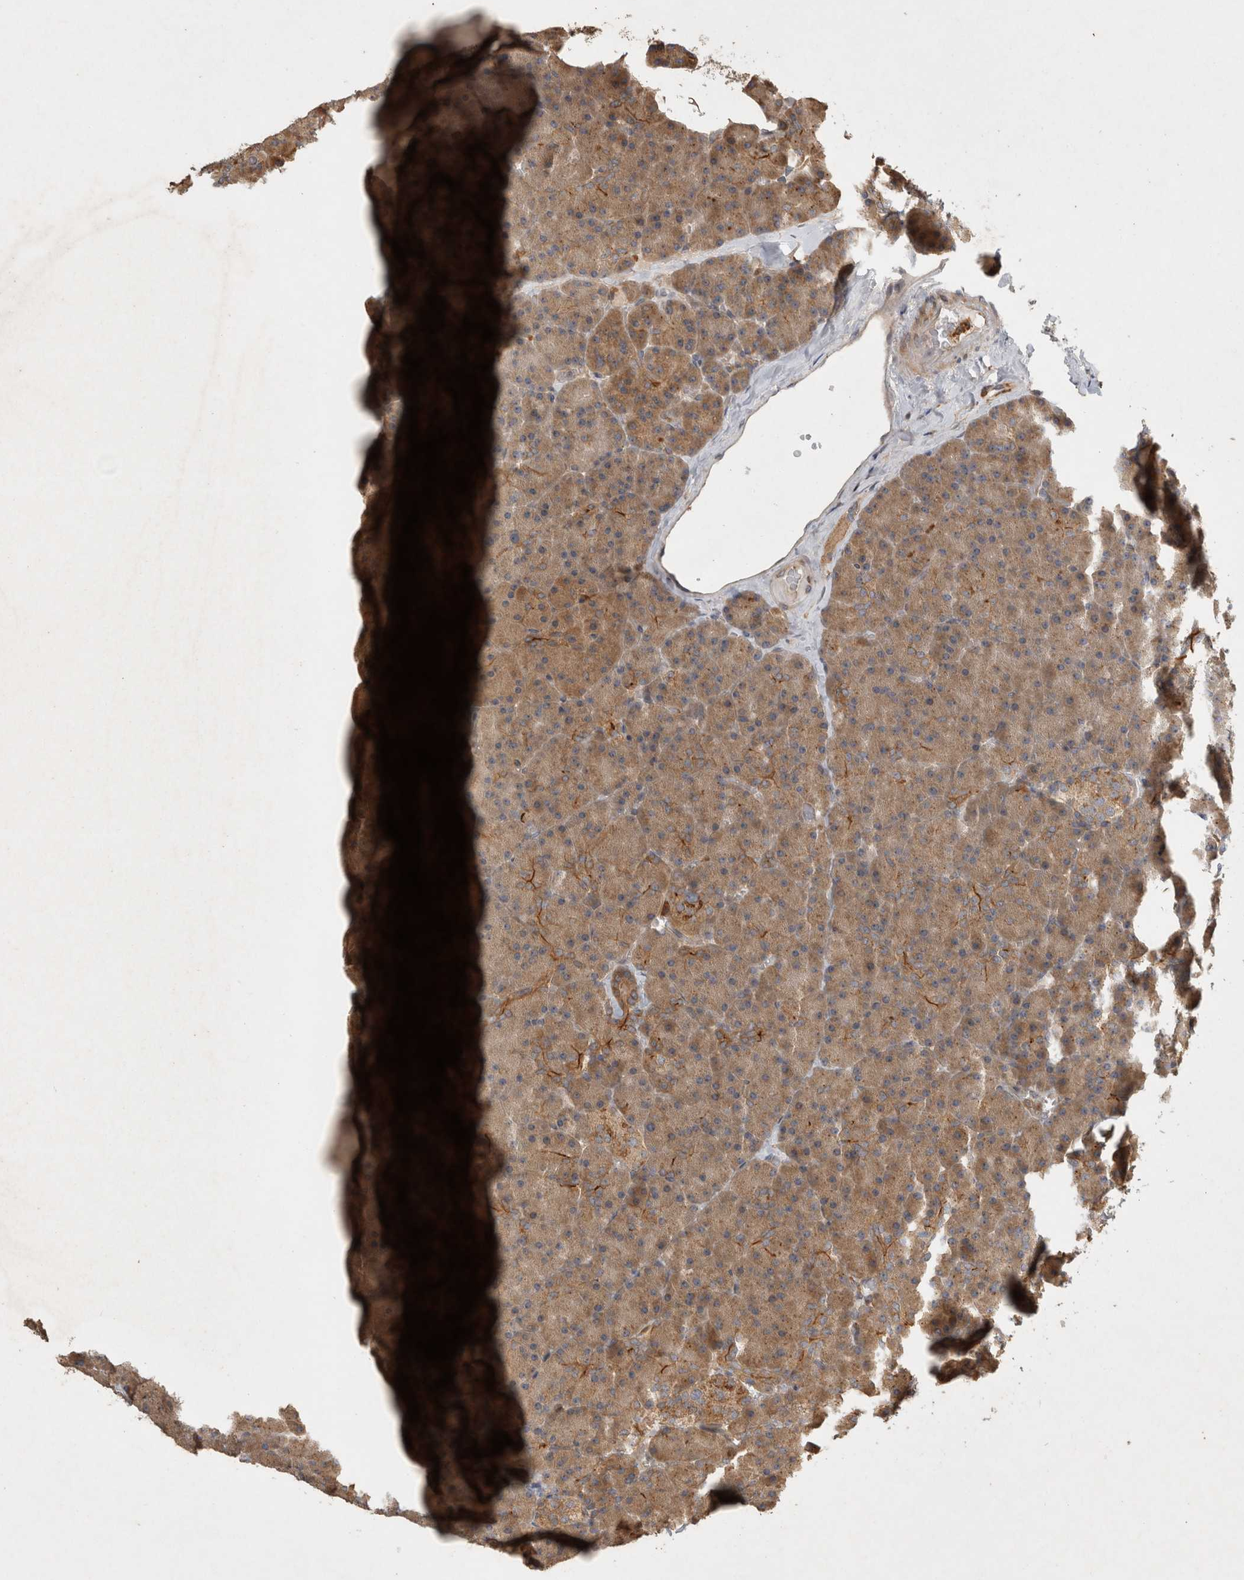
{"staining": {"intensity": "moderate", "quantity": ">75%", "location": "cytoplasmic/membranous"}, "tissue": "pancreas", "cell_type": "Exocrine glandular cells", "image_type": "normal", "snomed": [{"axis": "morphology", "description": "Normal tissue, NOS"}, {"axis": "morphology", "description": "Carcinoid, malignant, NOS"}, {"axis": "topography", "description": "Pancreas"}], "caption": "Exocrine glandular cells demonstrate medium levels of moderate cytoplasmic/membranous positivity in approximately >75% of cells in normal human pancreas. (brown staining indicates protein expression, while blue staining denotes nuclei).", "gene": "VEPH1", "patient": {"sex": "female", "age": 35}}